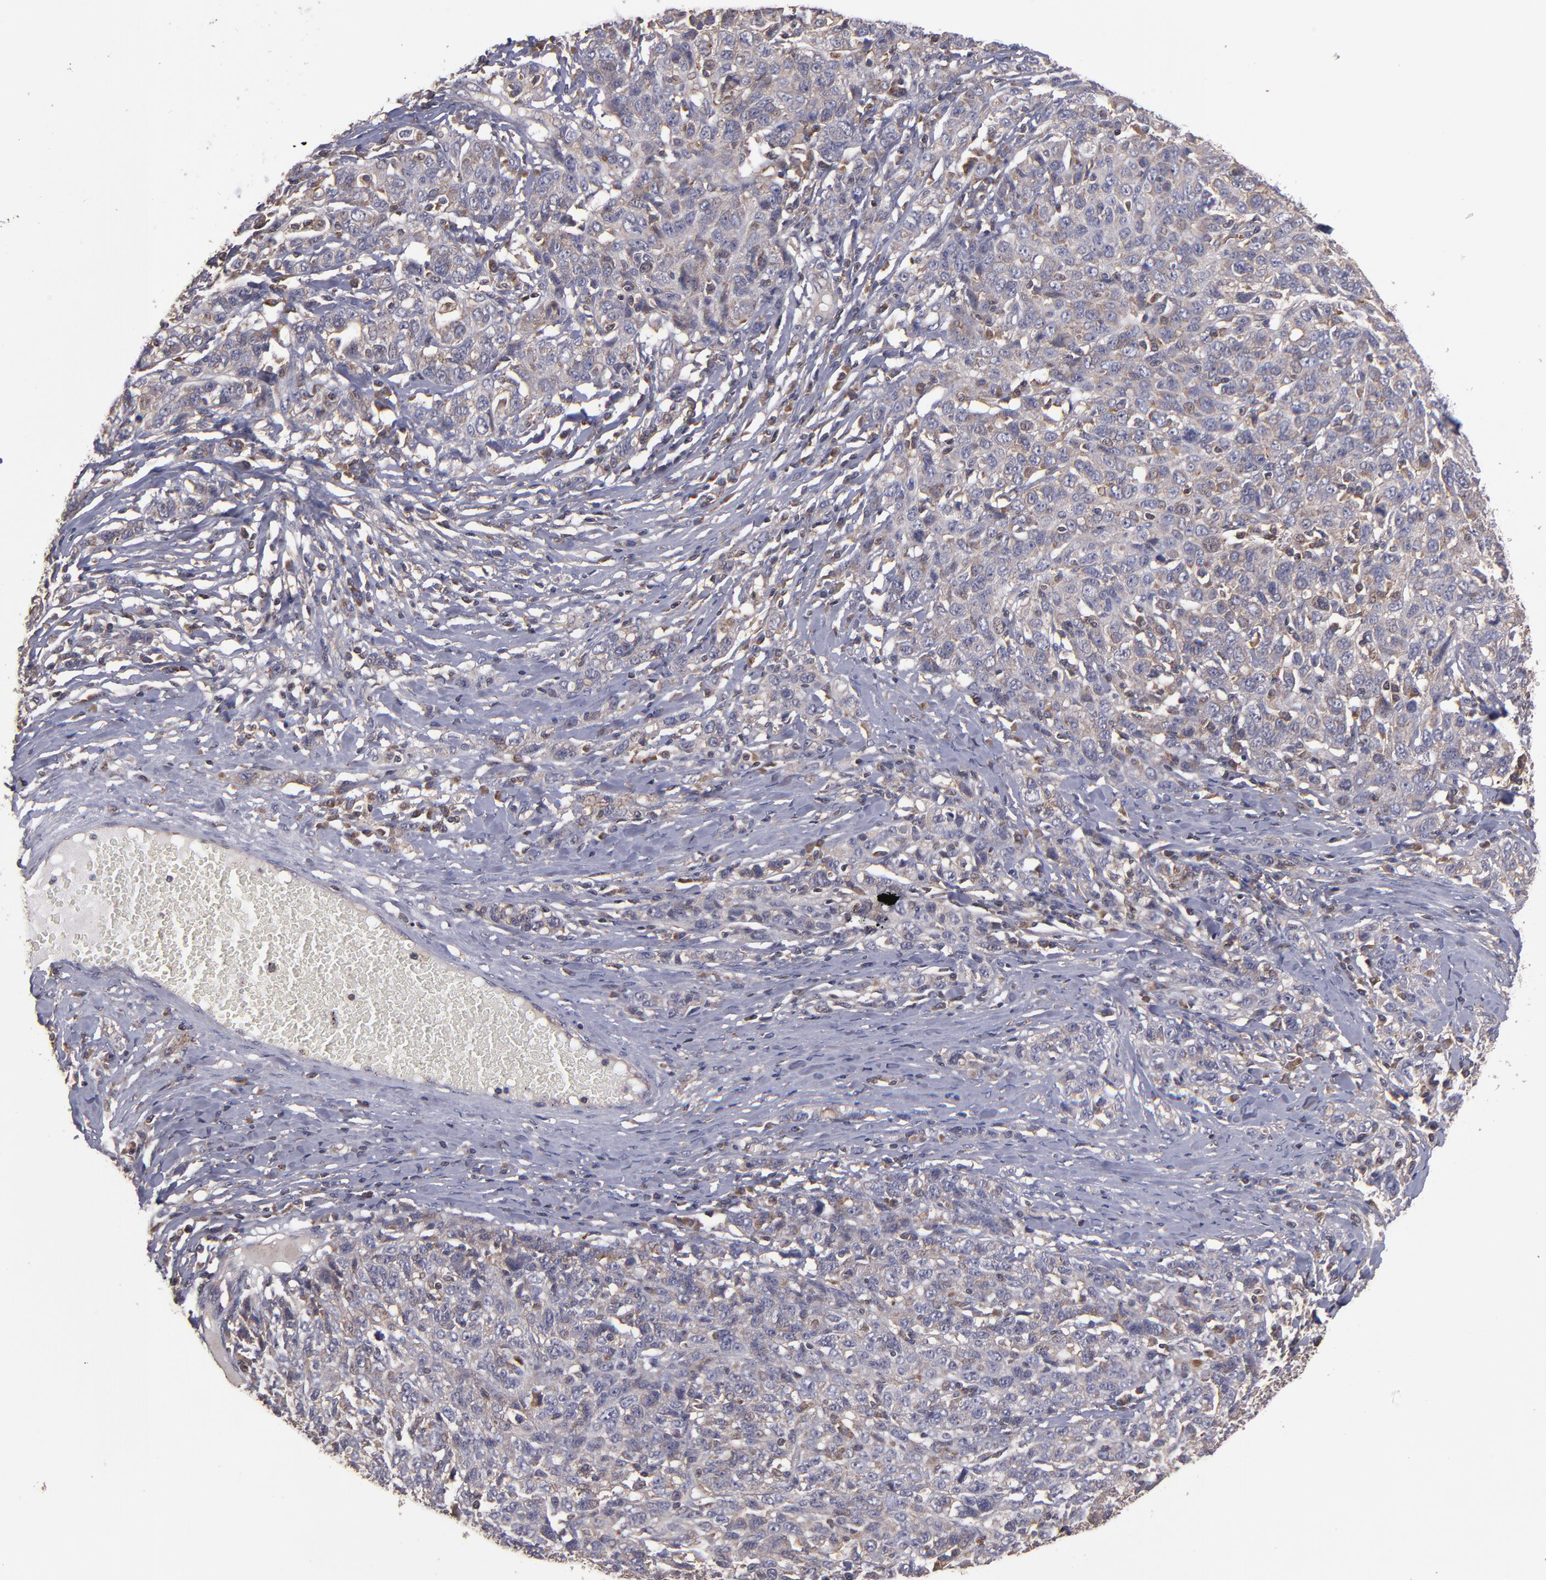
{"staining": {"intensity": "weak", "quantity": "25%-75%", "location": "cytoplasmic/membranous"}, "tissue": "ovarian cancer", "cell_type": "Tumor cells", "image_type": "cancer", "snomed": [{"axis": "morphology", "description": "Cystadenocarcinoma, serous, NOS"}, {"axis": "topography", "description": "Ovary"}], "caption": "Protein analysis of serous cystadenocarcinoma (ovarian) tissue reveals weak cytoplasmic/membranous positivity in approximately 25%-75% of tumor cells. The staining was performed using DAB, with brown indicating positive protein expression. Nuclei are stained blue with hematoxylin.", "gene": "NF2", "patient": {"sex": "female", "age": 71}}